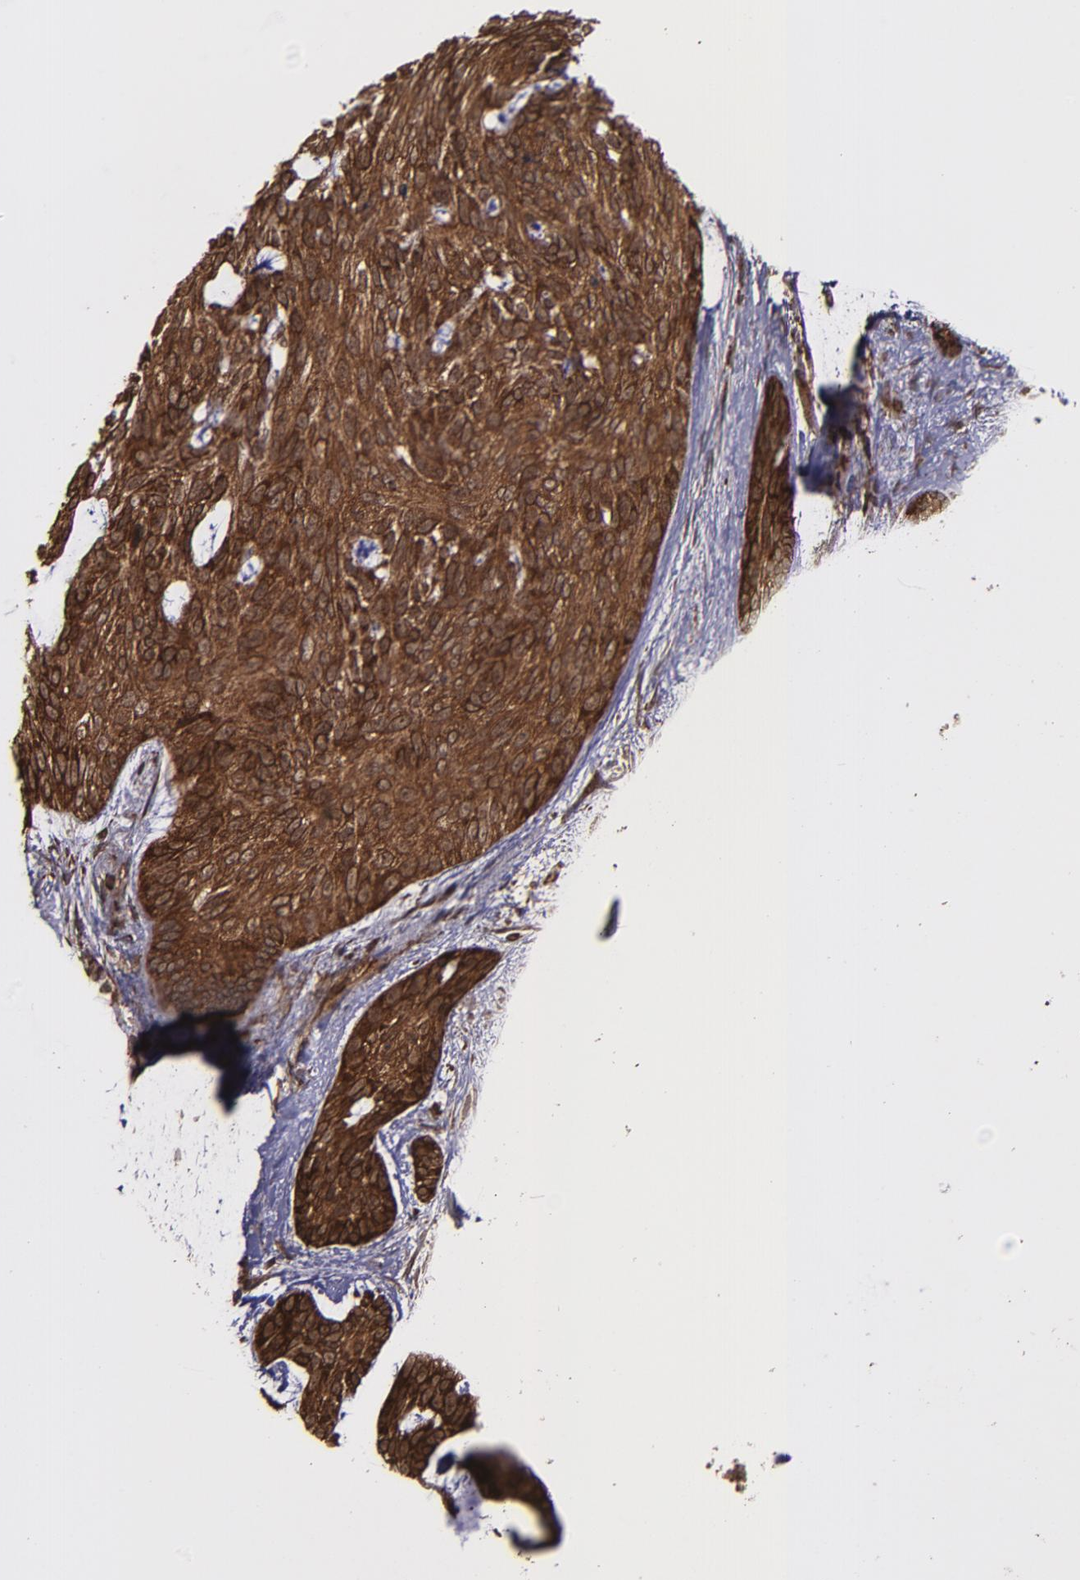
{"staining": {"intensity": "strong", "quantity": ">75%", "location": "cytoplasmic/membranous,nuclear"}, "tissue": "skin cancer", "cell_type": "Tumor cells", "image_type": "cancer", "snomed": [{"axis": "morphology", "description": "Normal tissue, NOS"}, {"axis": "morphology", "description": "Basal cell carcinoma"}, {"axis": "topography", "description": "Skin"}], "caption": "Strong cytoplasmic/membranous and nuclear positivity for a protein is present in about >75% of tumor cells of skin cancer using immunohistochemistry.", "gene": "EIF4ENIF1", "patient": {"sex": "female", "age": 71}}